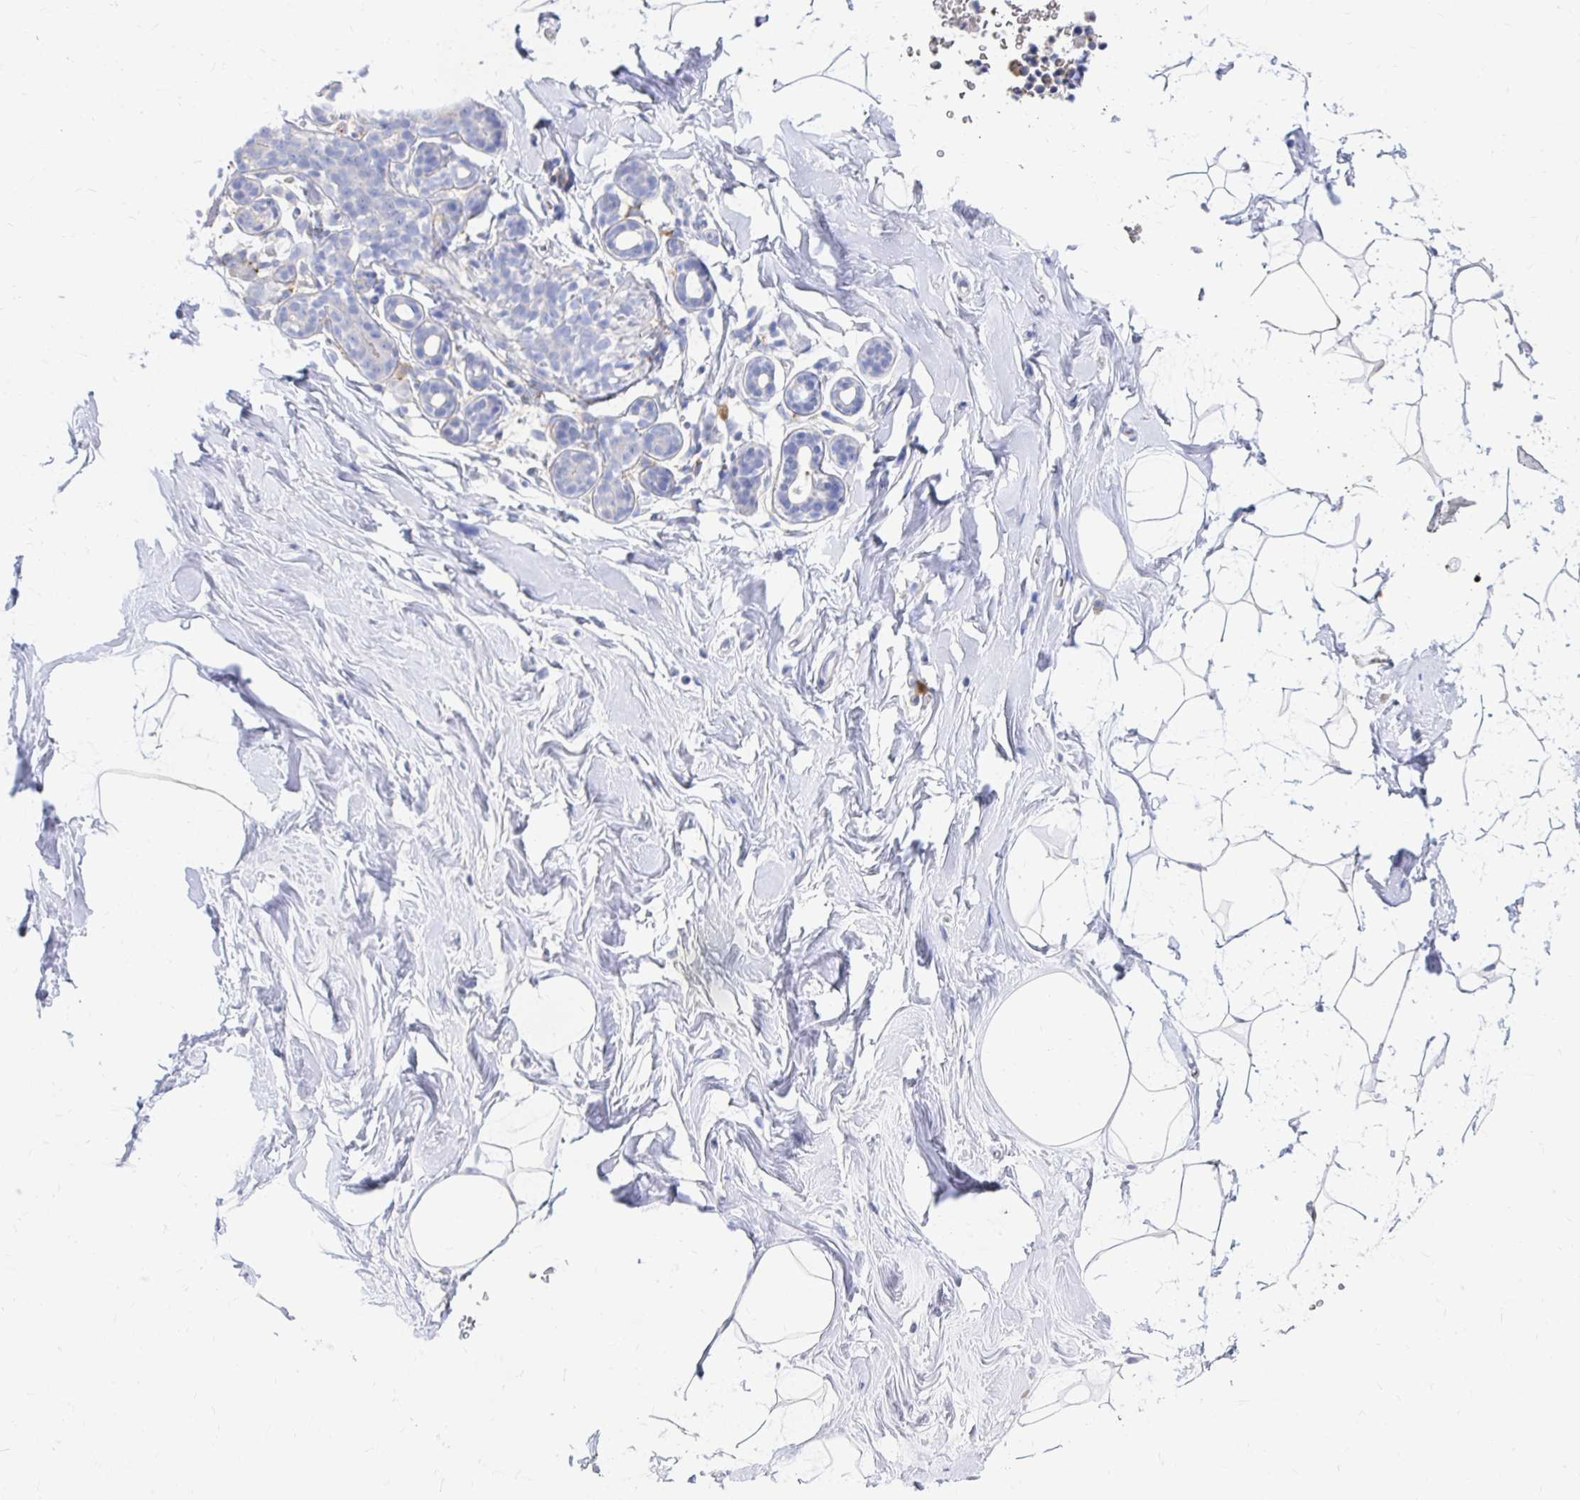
{"staining": {"intensity": "negative", "quantity": "none", "location": "none"}, "tissue": "breast", "cell_type": "Adipocytes", "image_type": "normal", "snomed": [{"axis": "morphology", "description": "Normal tissue, NOS"}, {"axis": "topography", "description": "Breast"}], "caption": "This photomicrograph is of normal breast stained with immunohistochemistry to label a protein in brown with the nuclei are counter-stained blue. There is no expression in adipocytes.", "gene": "LAMC3", "patient": {"sex": "female", "age": 32}}